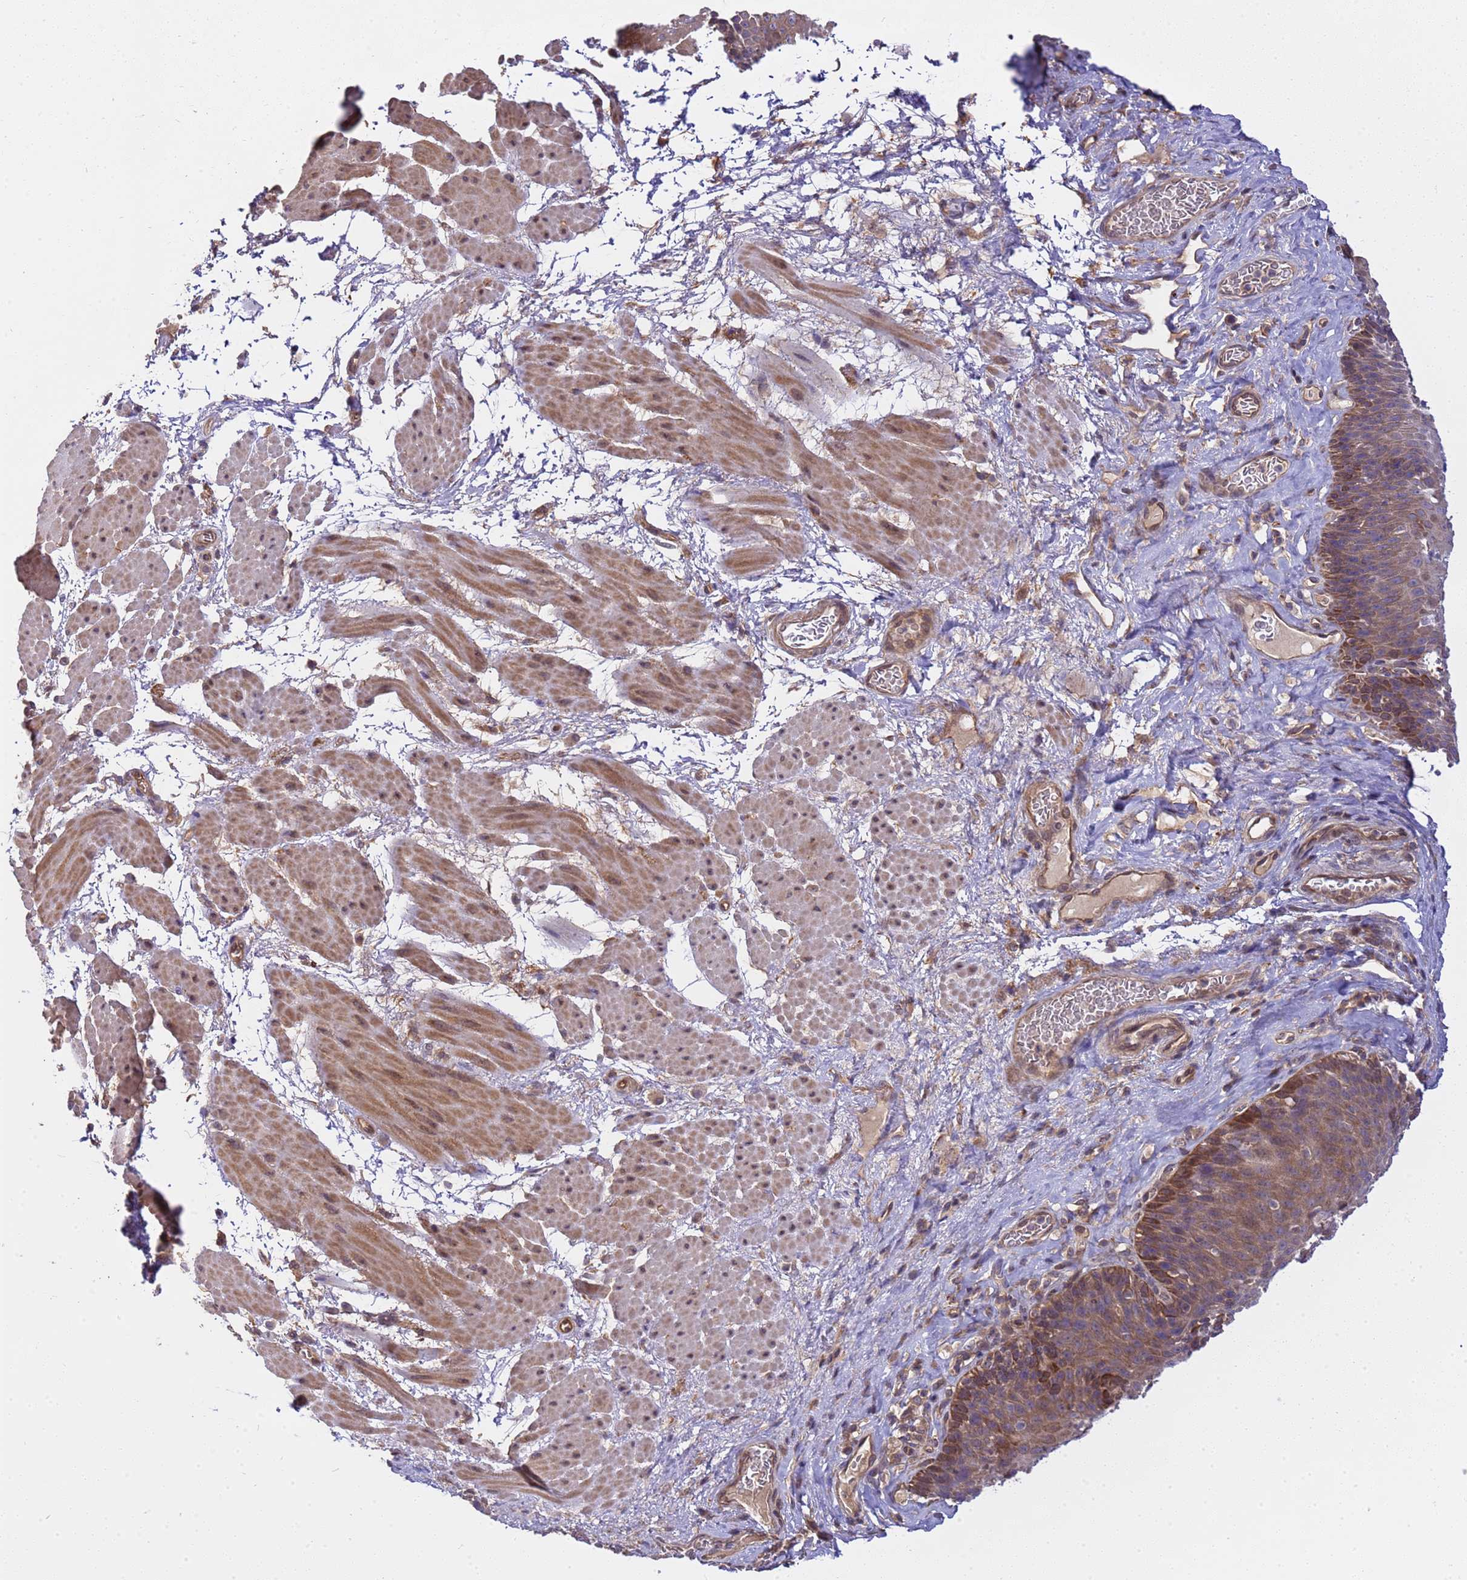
{"staining": {"intensity": "moderate", "quantity": ">75%", "location": "cytoplasmic/membranous"}, "tissue": "esophagus", "cell_type": "Squamous epithelial cells", "image_type": "normal", "snomed": [{"axis": "morphology", "description": "Normal tissue, NOS"}, {"axis": "topography", "description": "Esophagus"}], "caption": "High-power microscopy captured an immunohistochemistry (IHC) photomicrograph of normal esophagus, revealing moderate cytoplasmic/membranous staining in about >75% of squamous epithelial cells.", "gene": "SMCO3", "patient": {"sex": "male", "age": 60}}